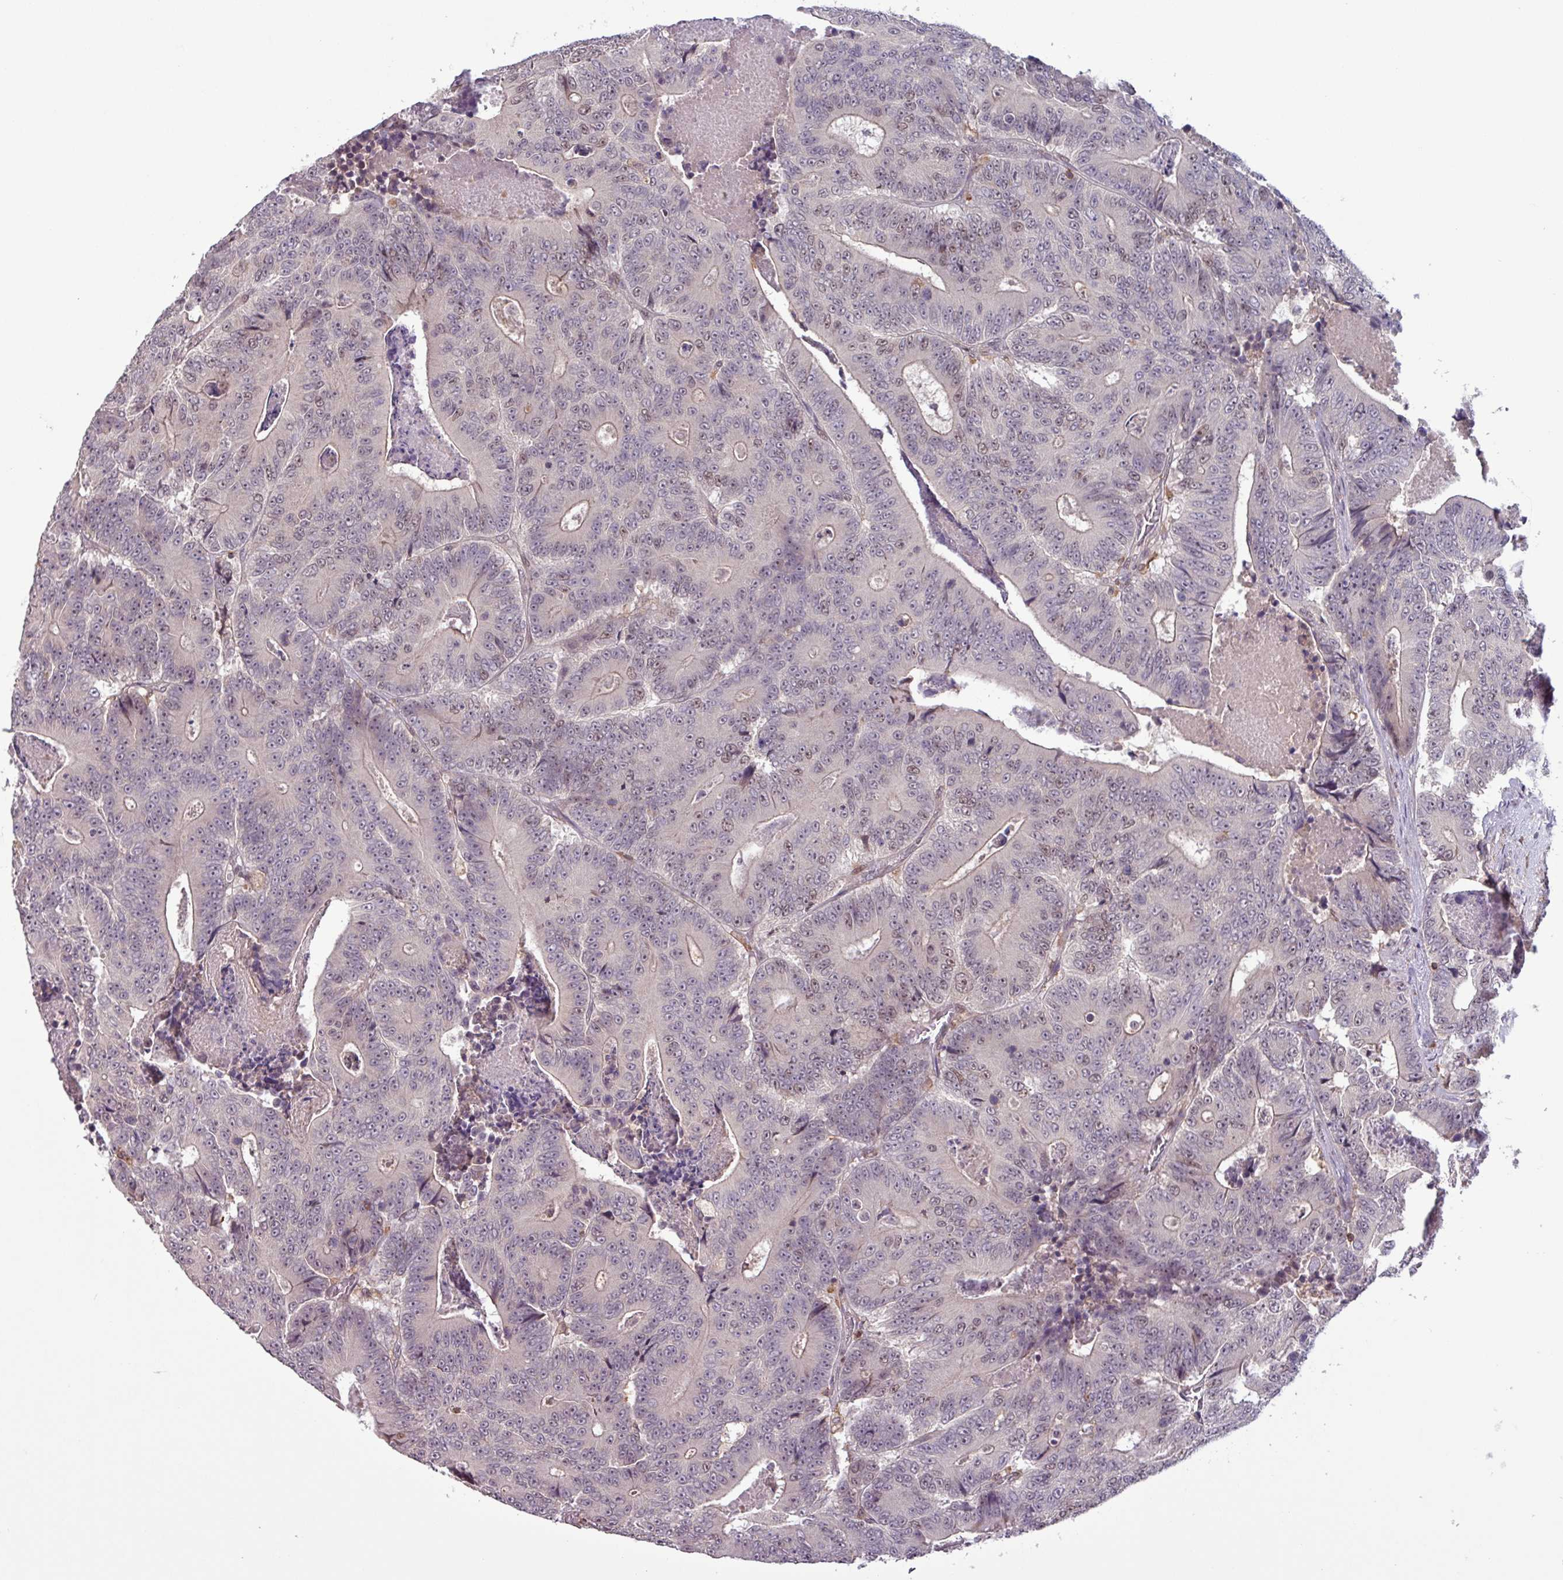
{"staining": {"intensity": "weak", "quantity": "25%-75%", "location": "nuclear"}, "tissue": "colorectal cancer", "cell_type": "Tumor cells", "image_type": "cancer", "snomed": [{"axis": "morphology", "description": "Adenocarcinoma, NOS"}, {"axis": "topography", "description": "Colon"}], "caption": "Colorectal cancer stained for a protein (brown) exhibits weak nuclear positive staining in approximately 25%-75% of tumor cells.", "gene": "PRRX1", "patient": {"sex": "male", "age": 83}}